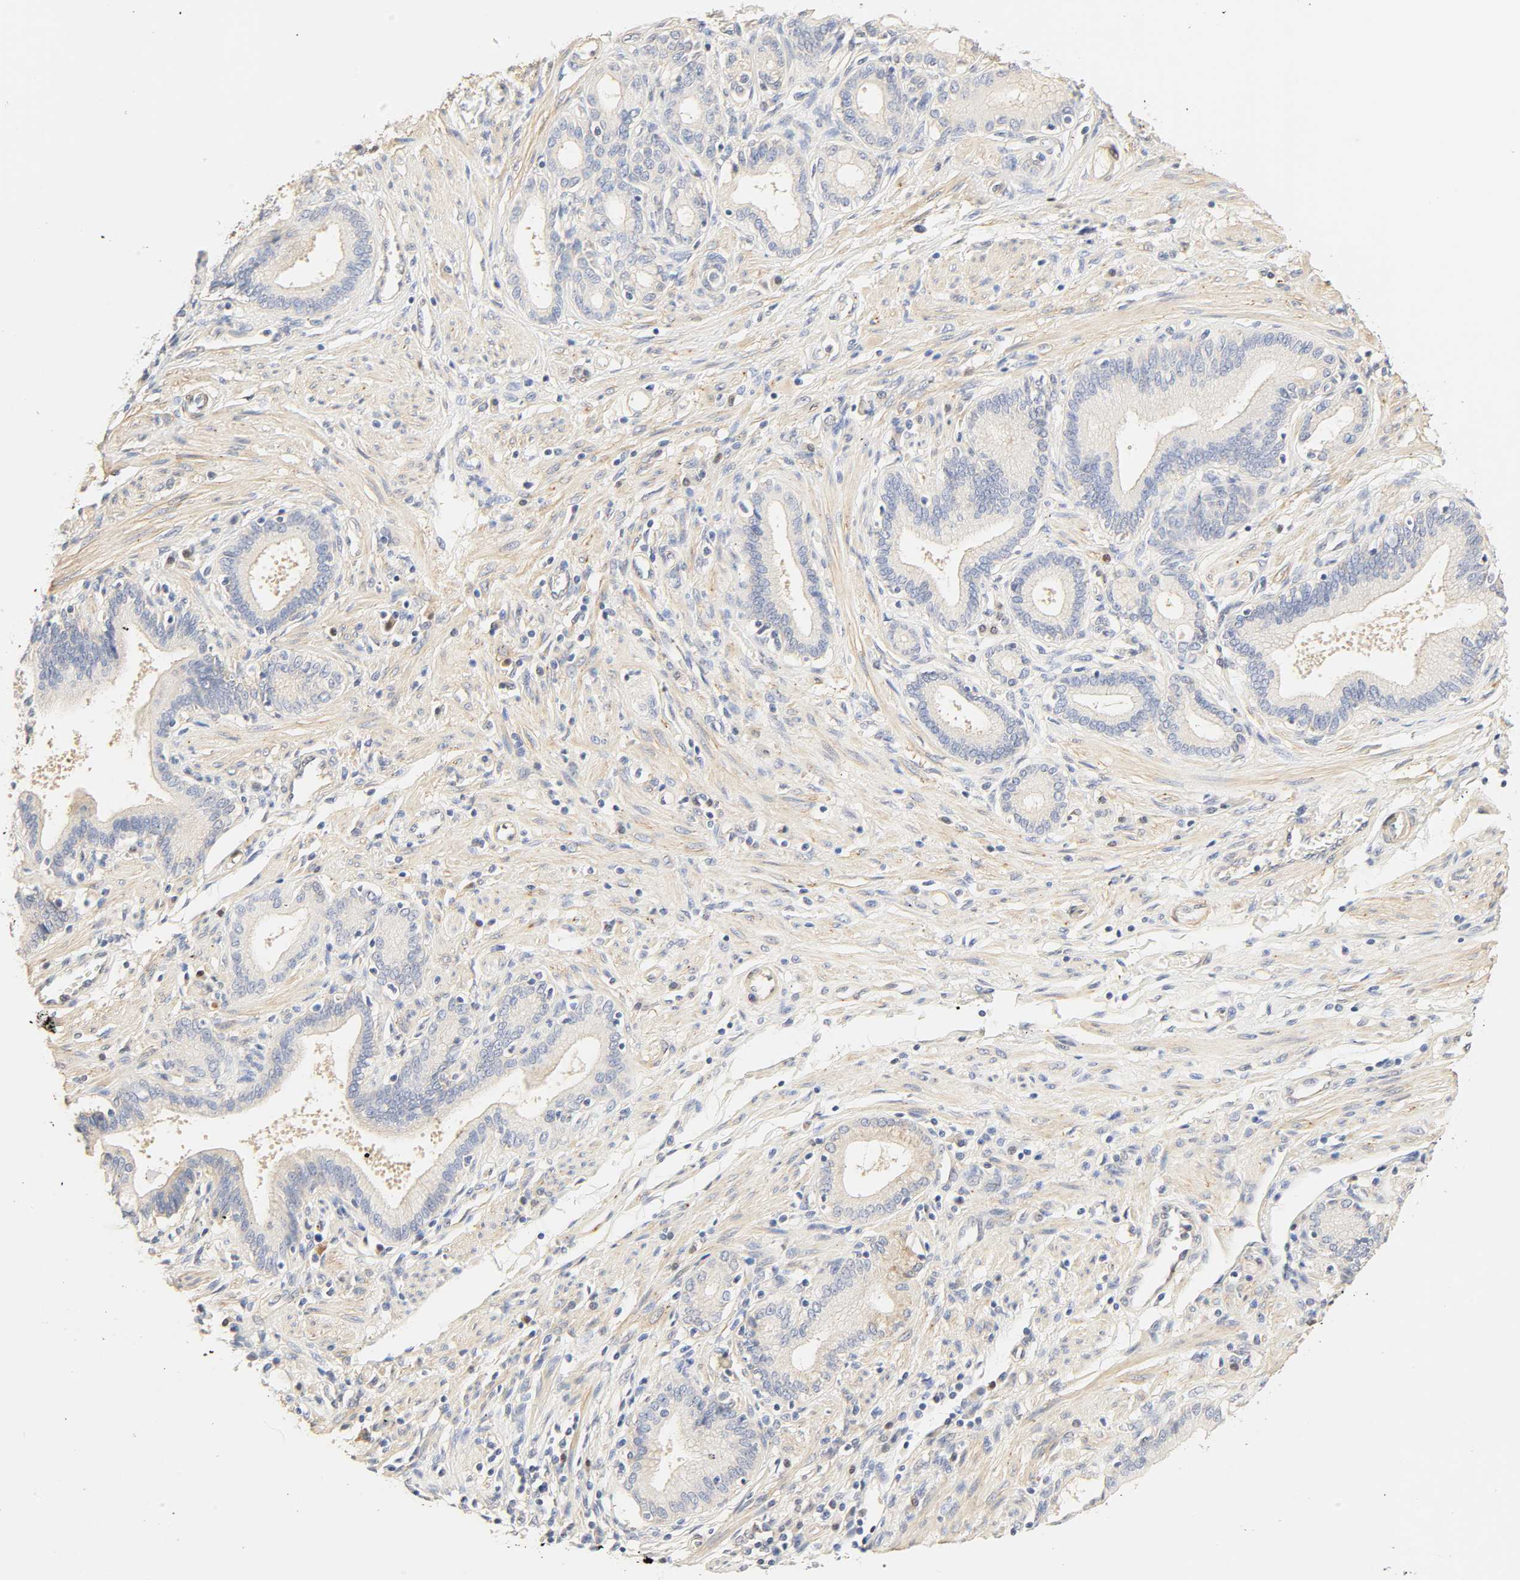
{"staining": {"intensity": "weak", "quantity": ">75%", "location": "cytoplasmic/membranous"}, "tissue": "pancreatic cancer", "cell_type": "Tumor cells", "image_type": "cancer", "snomed": [{"axis": "morphology", "description": "Adenocarcinoma, NOS"}, {"axis": "topography", "description": "Pancreas"}], "caption": "A low amount of weak cytoplasmic/membranous staining is appreciated in about >75% of tumor cells in pancreatic adenocarcinoma tissue.", "gene": "BORCS8-MEF2B", "patient": {"sex": "female", "age": 48}}